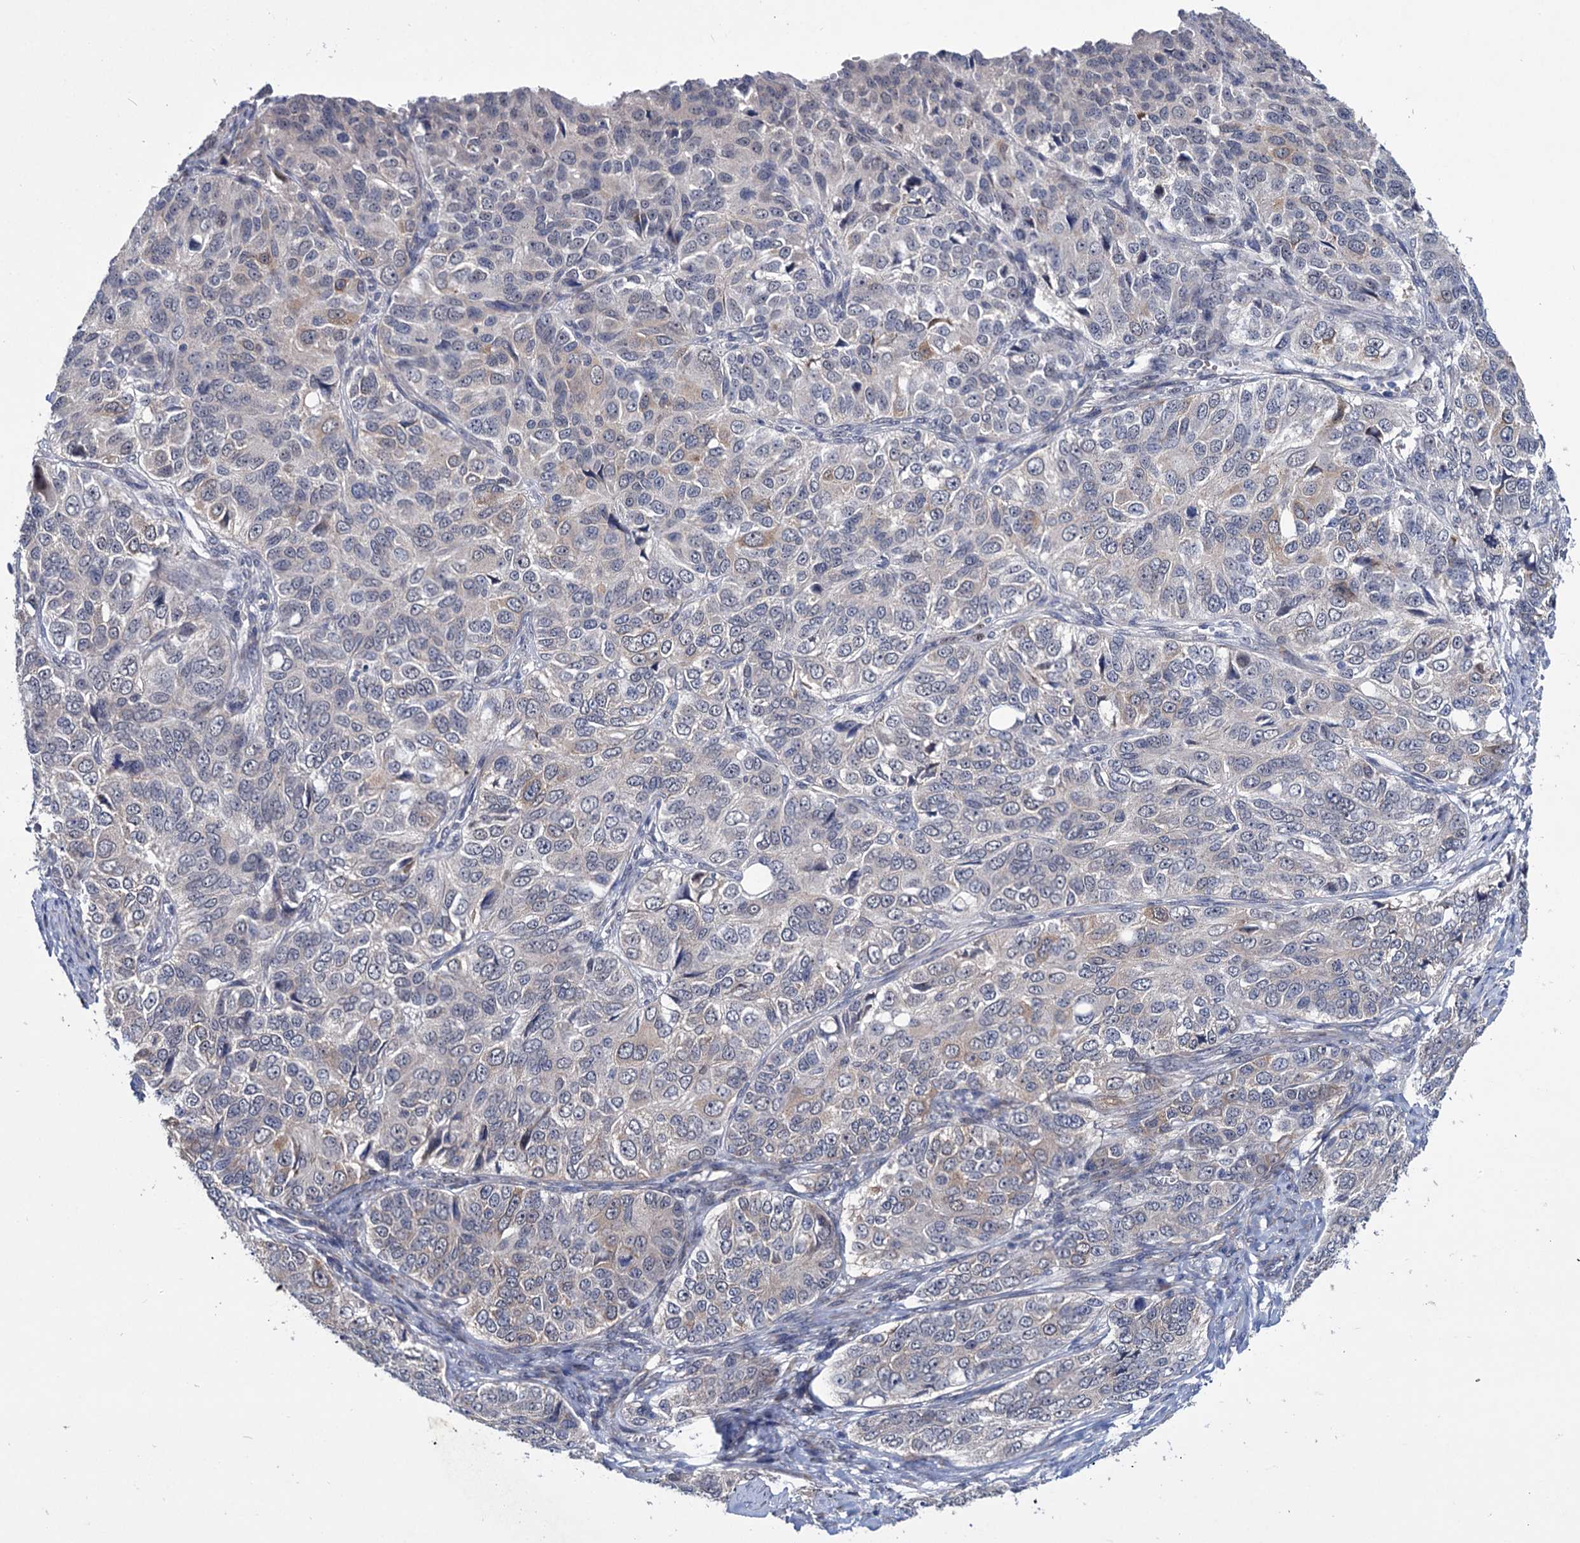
{"staining": {"intensity": "weak", "quantity": "<25%", "location": "cytoplasmic/membranous"}, "tissue": "ovarian cancer", "cell_type": "Tumor cells", "image_type": "cancer", "snomed": [{"axis": "morphology", "description": "Carcinoma, endometroid"}, {"axis": "topography", "description": "Ovary"}], "caption": "This is an immunohistochemistry (IHC) micrograph of human ovarian cancer. There is no staining in tumor cells.", "gene": "EYA4", "patient": {"sex": "female", "age": 51}}